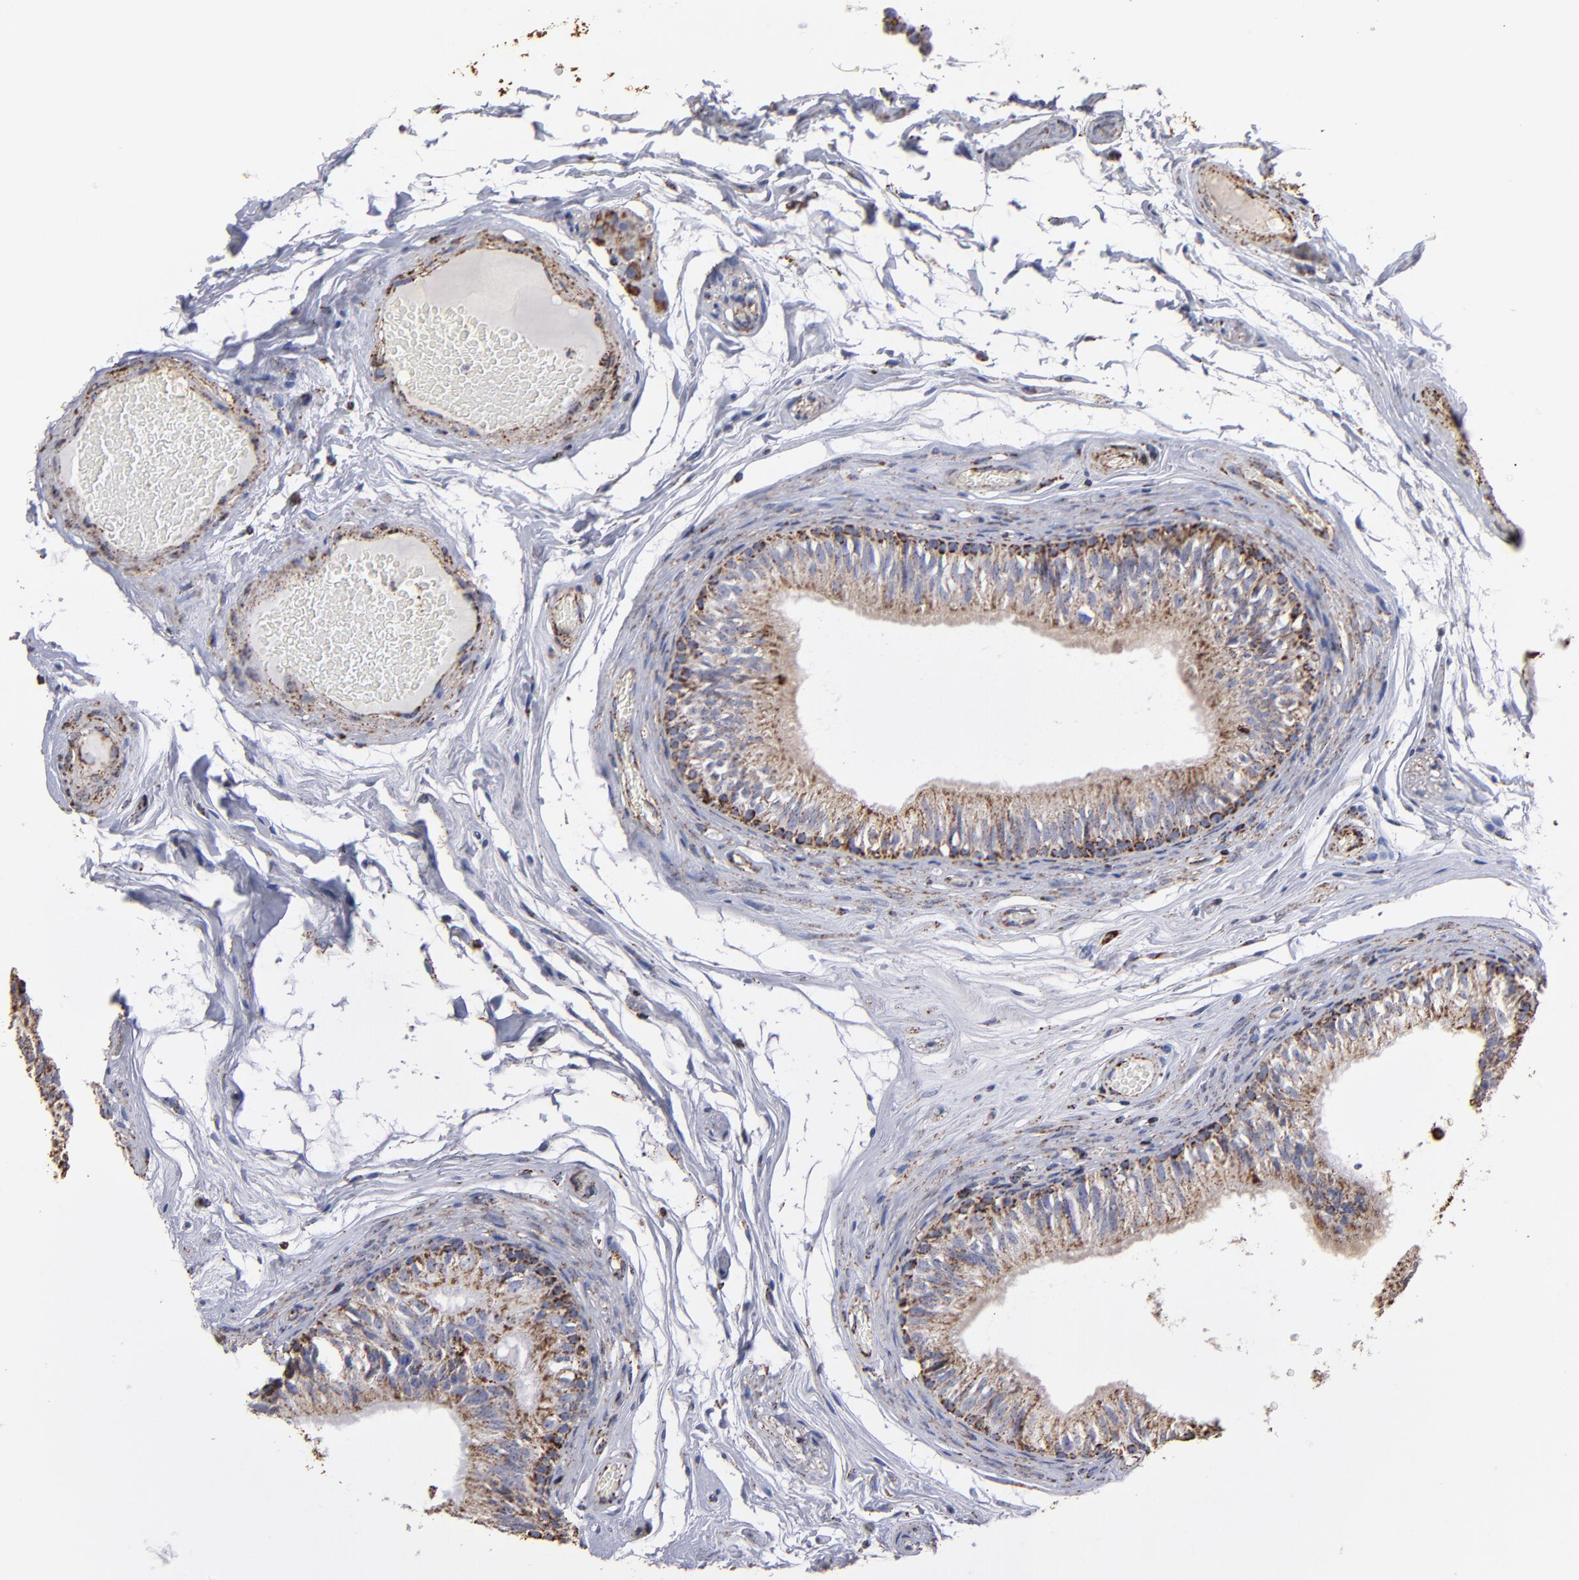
{"staining": {"intensity": "strong", "quantity": ">75%", "location": "cytoplasmic/membranous"}, "tissue": "epididymis", "cell_type": "Glandular cells", "image_type": "normal", "snomed": [{"axis": "morphology", "description": "Normal tissue, NOS"}, {"axis": "topography", "description": "Testis"}, {"axis": "topography", "description": "Epididymis"}], "caption": "Protein analysis of normal epididymis displays strong cytoplasmic/membranous positivity in about >75% of glandular cells.", "gene": "SOD2", "patient": {"sex": "male", "age": 36}}